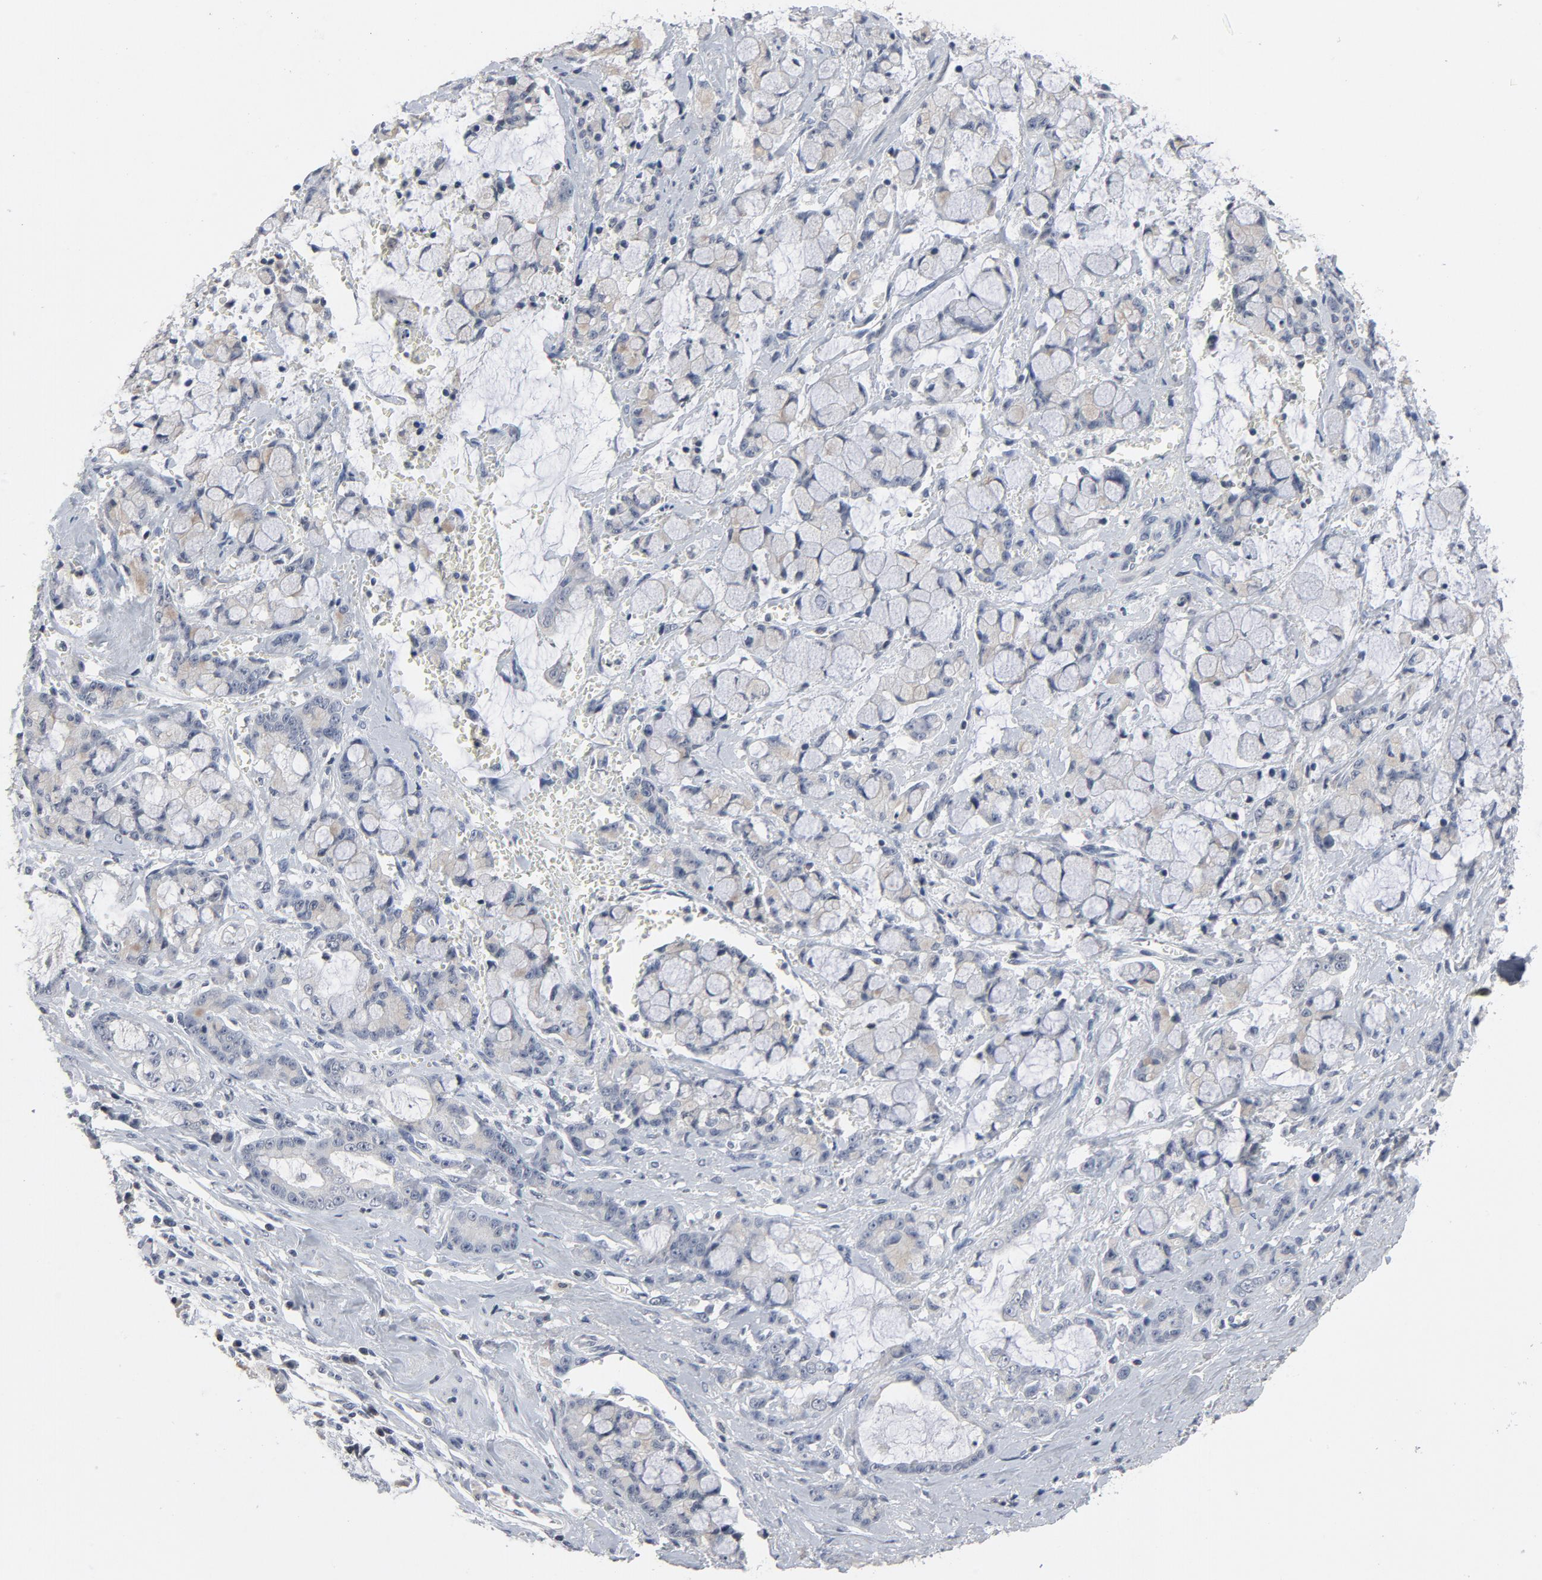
{"staining": {"intensity": "negative", "quantity": "none", "location": "none"}, "tissue": "pancreatic cancer", "cell_type": "Tumor cells", "image_type": "cancer", "snomed": [{"axis": "morphology", "description": "Adenocarcinoma, NOS"}, {"axis": "topography", "description": "Pancreas"}], "caption": "The immunohistochemistry histopathology image has no significant positivity in tumor cells of pancreatic cancer (adenocarcinoma) tissue.", "gene": "TCL1A", "patient": {"sex": "female", "age": 73}}